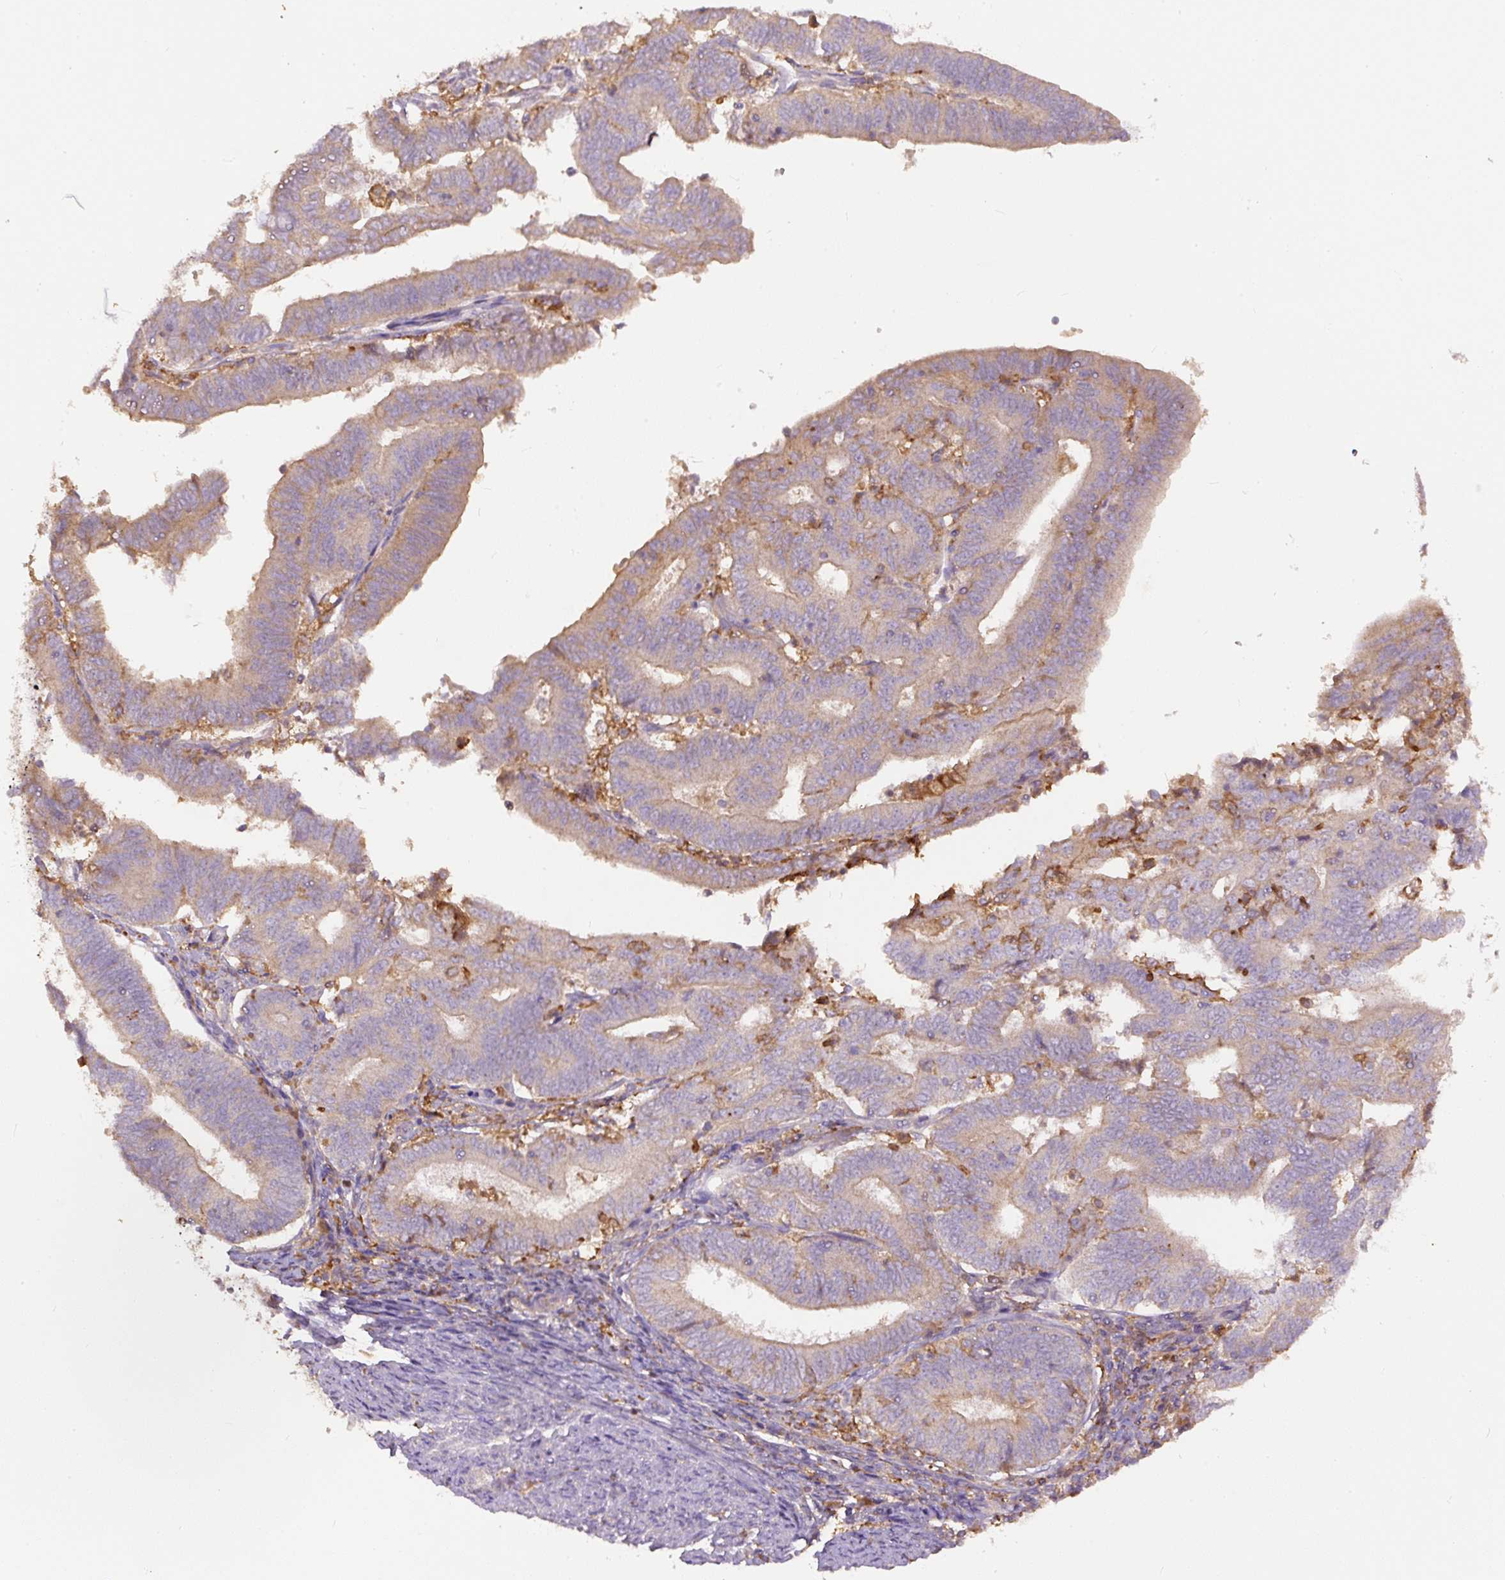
{"staining": {"intensity": "weak", "quantity": "25%-75%", "location": "cytoplasmic/membranous"}, "tissue": "endometrial cancer", "cell_type": "Tumor cells", "image_type": "cancer", "snomed": [{"axis": "morphology", "description": "Adenocarcinoma, NOS"}, {"axis": "topography", "description": "Endometrium"}], "caption": "Tumor cells show low levels of weak cytoplasmic/membranous positivity in approximately 25%-75% of cells in human endometrial adenocarcinoma.", "gene": "DAPK1", "patient": {"sex": "female", "age": 70}}